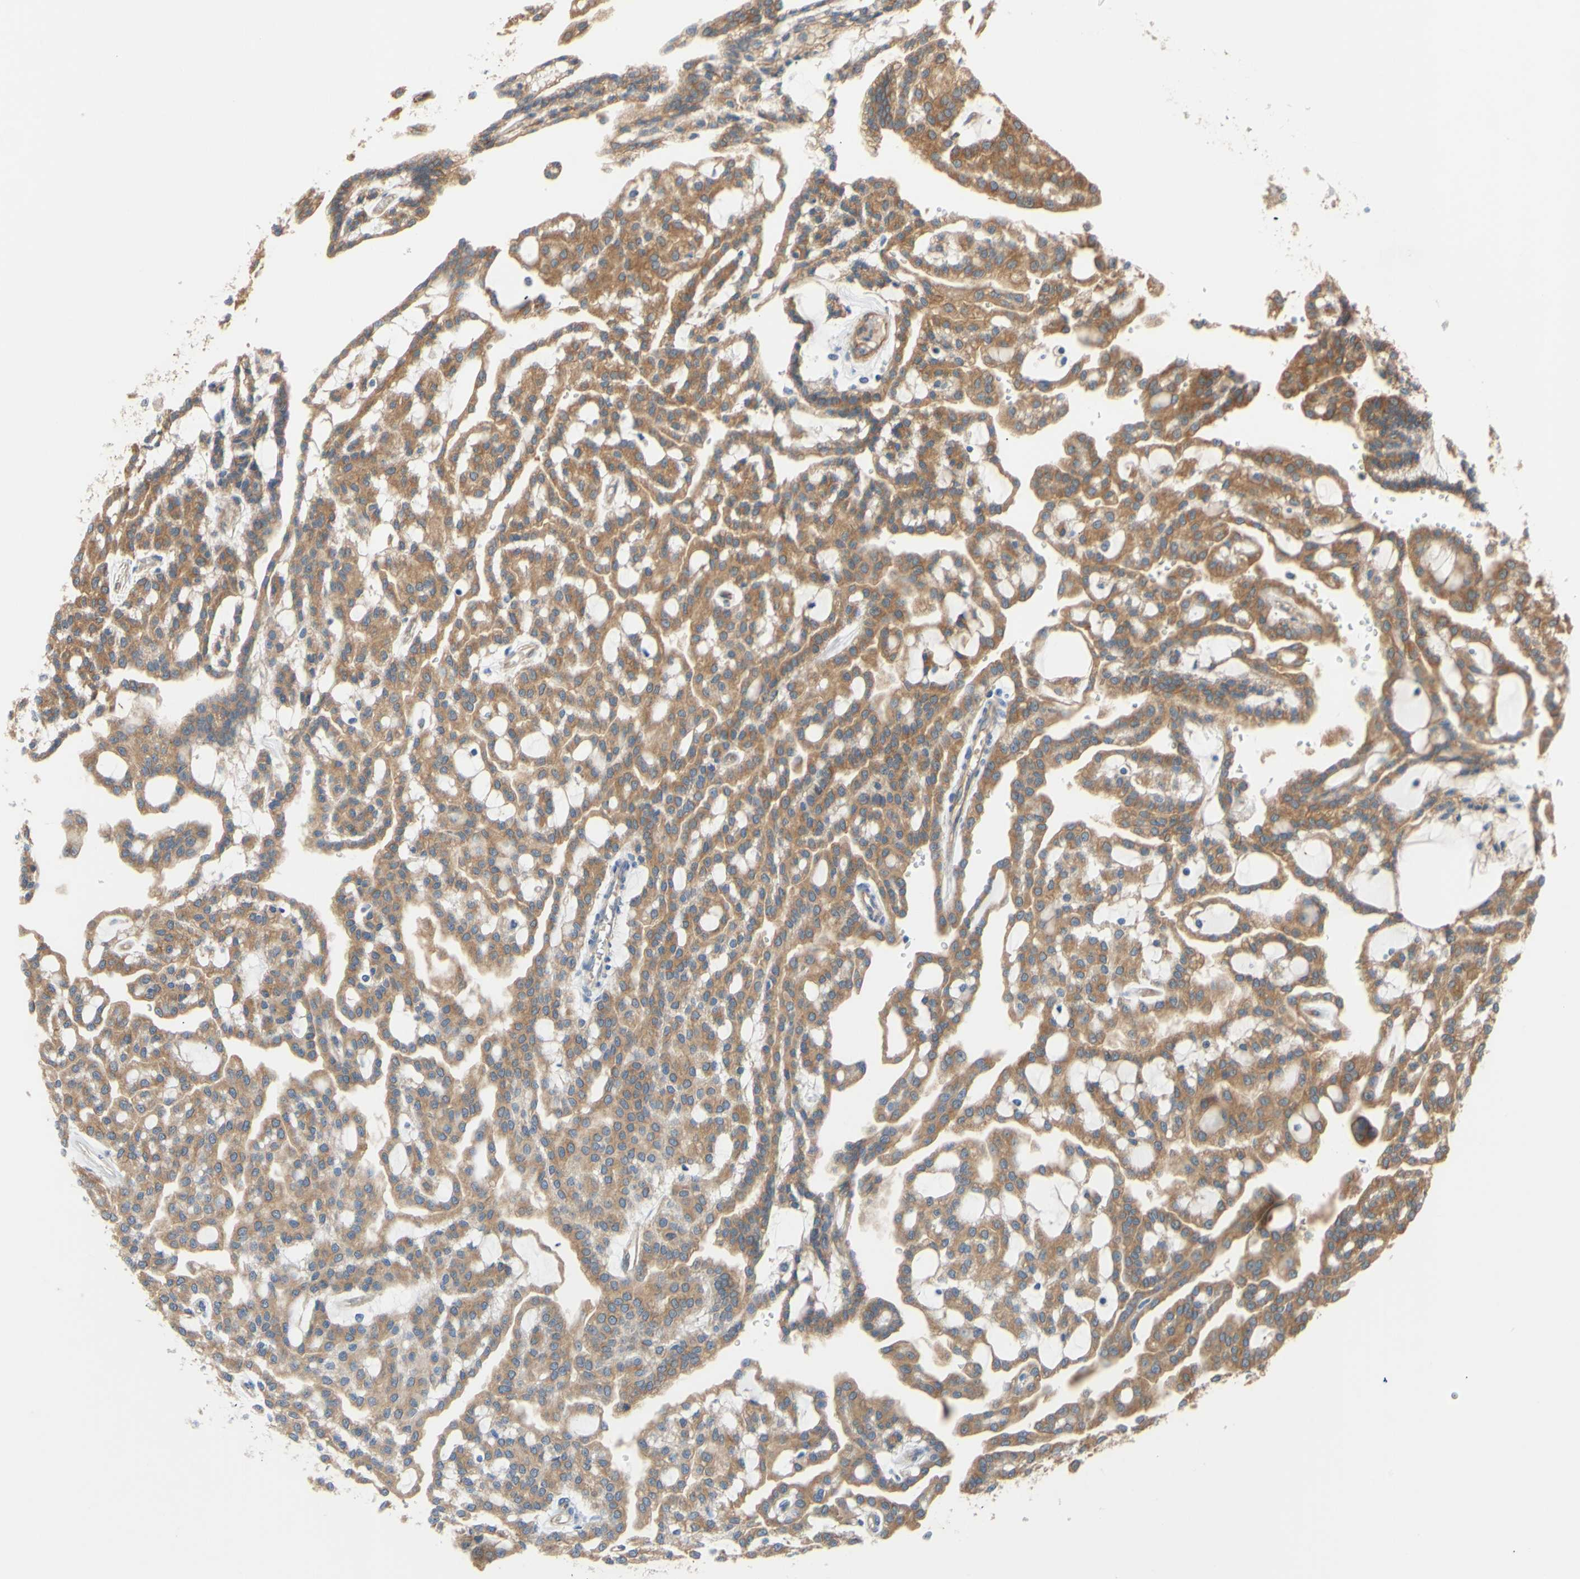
{"staining": {"intensity": "moderate", "quantity": ">75%", "location": "cytoplasmic/membranous"}, "tissue": "renal cancer", "cell_type": "Tumor cells", "image_type": "cancer", "snomed": [{"axis": "morphology", "description": "Adenocarcinoma, NOS"}, {"axis": "topography", "description": "Kidney"}], "caption": "IHC photomicrograph of adenocarcinoma (renal) stained for a protein (brown), which exhibits medium levels of moderate cytoplasmic/membranous positivity in approximately >75% of tumor cells.", "gene": "DYNLRB1", "patient": {"sex": "male", "age": 63}}